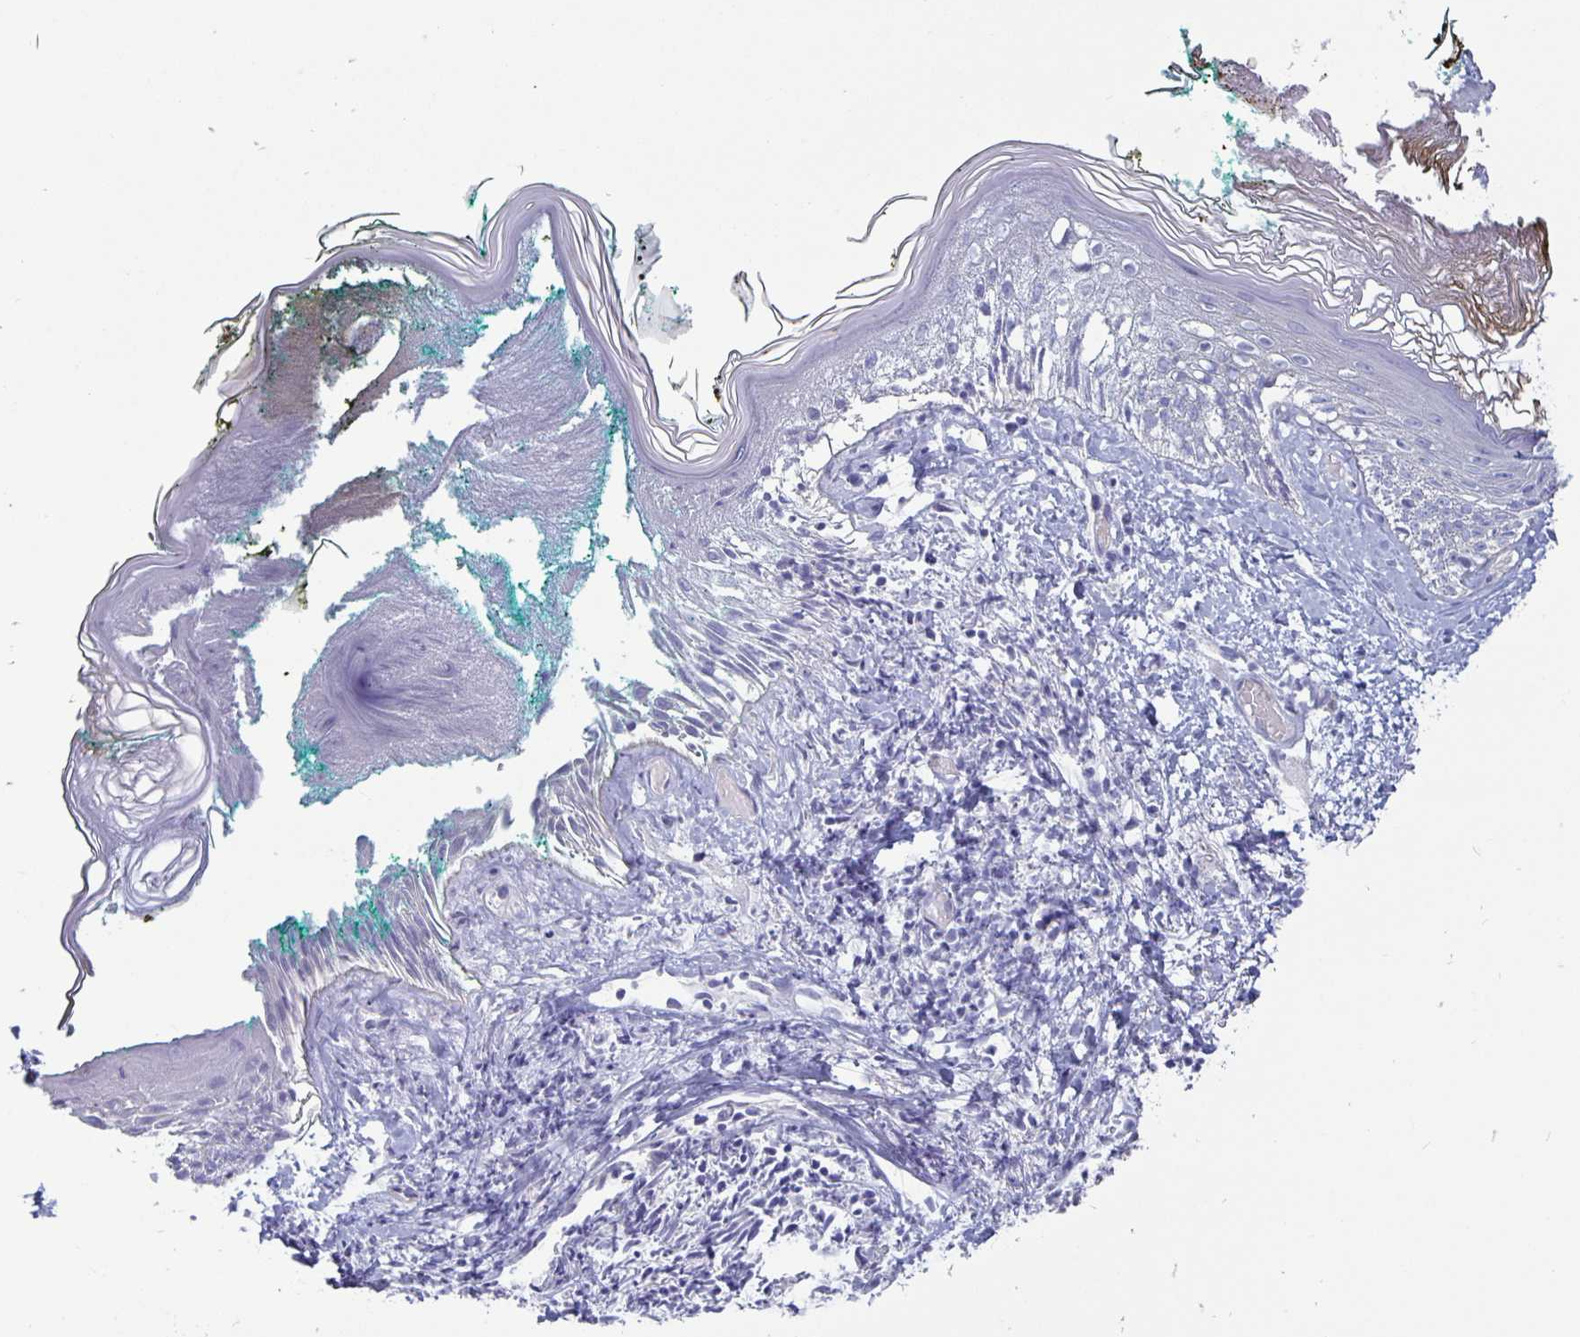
{"staining": {"intensity": "negative", "quantity": "none", "location": "none"}, "tissue": "skin", "cell_type": "Fibroblasts", "image_type": "normal", "snomed": [{"axis": "morphology", "description": "Normal tissue, NOS"}, {"axis": "topography", "description": "Skin"}], "caption": "IHC of benign human skin shows no positivity in fibroblasts. (DAB immunohistochemistry visualized using brightfield microscopy, high magnification).", "gene": "PLCB3", "patient": {"sex": "female", "age": 34}}